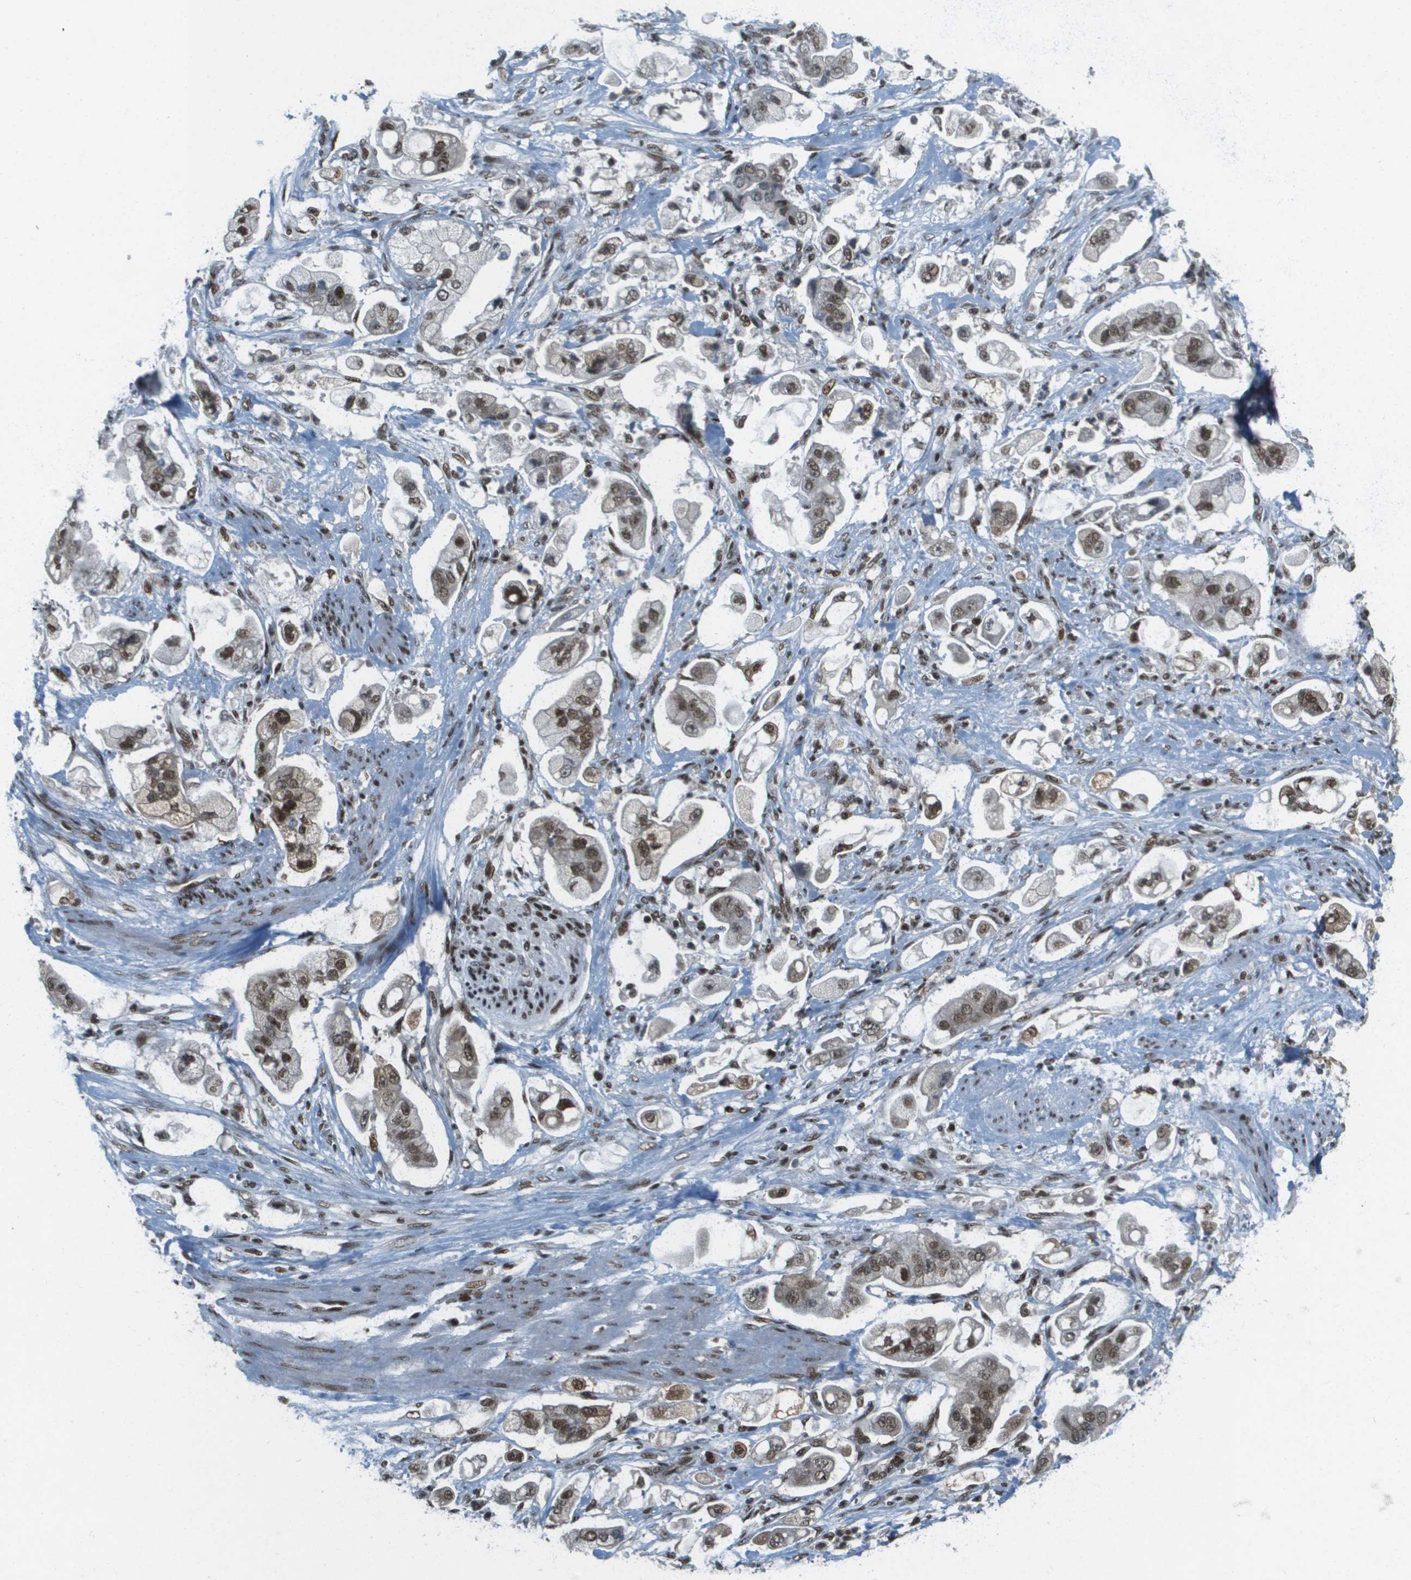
{"staining": {"intensity": "moderate", "quantity": ">75%", "location": "nuclear"}, "tissue": "stomach cancer", "cell_type": "Tumor cells", "image_type": "cancer", "snomed": [{"axis": "morphology", "description": "Adenocarcinoma, NOS"}, {"axis": "topography", "description": "Stomach"}], "caption": "A brown stain labels moderate nuclear positivity of a protein in human stomach adenocarcinoma tumor cells.", "gene": "IRF7", "patient": {"sex": "male", "age": 62}}